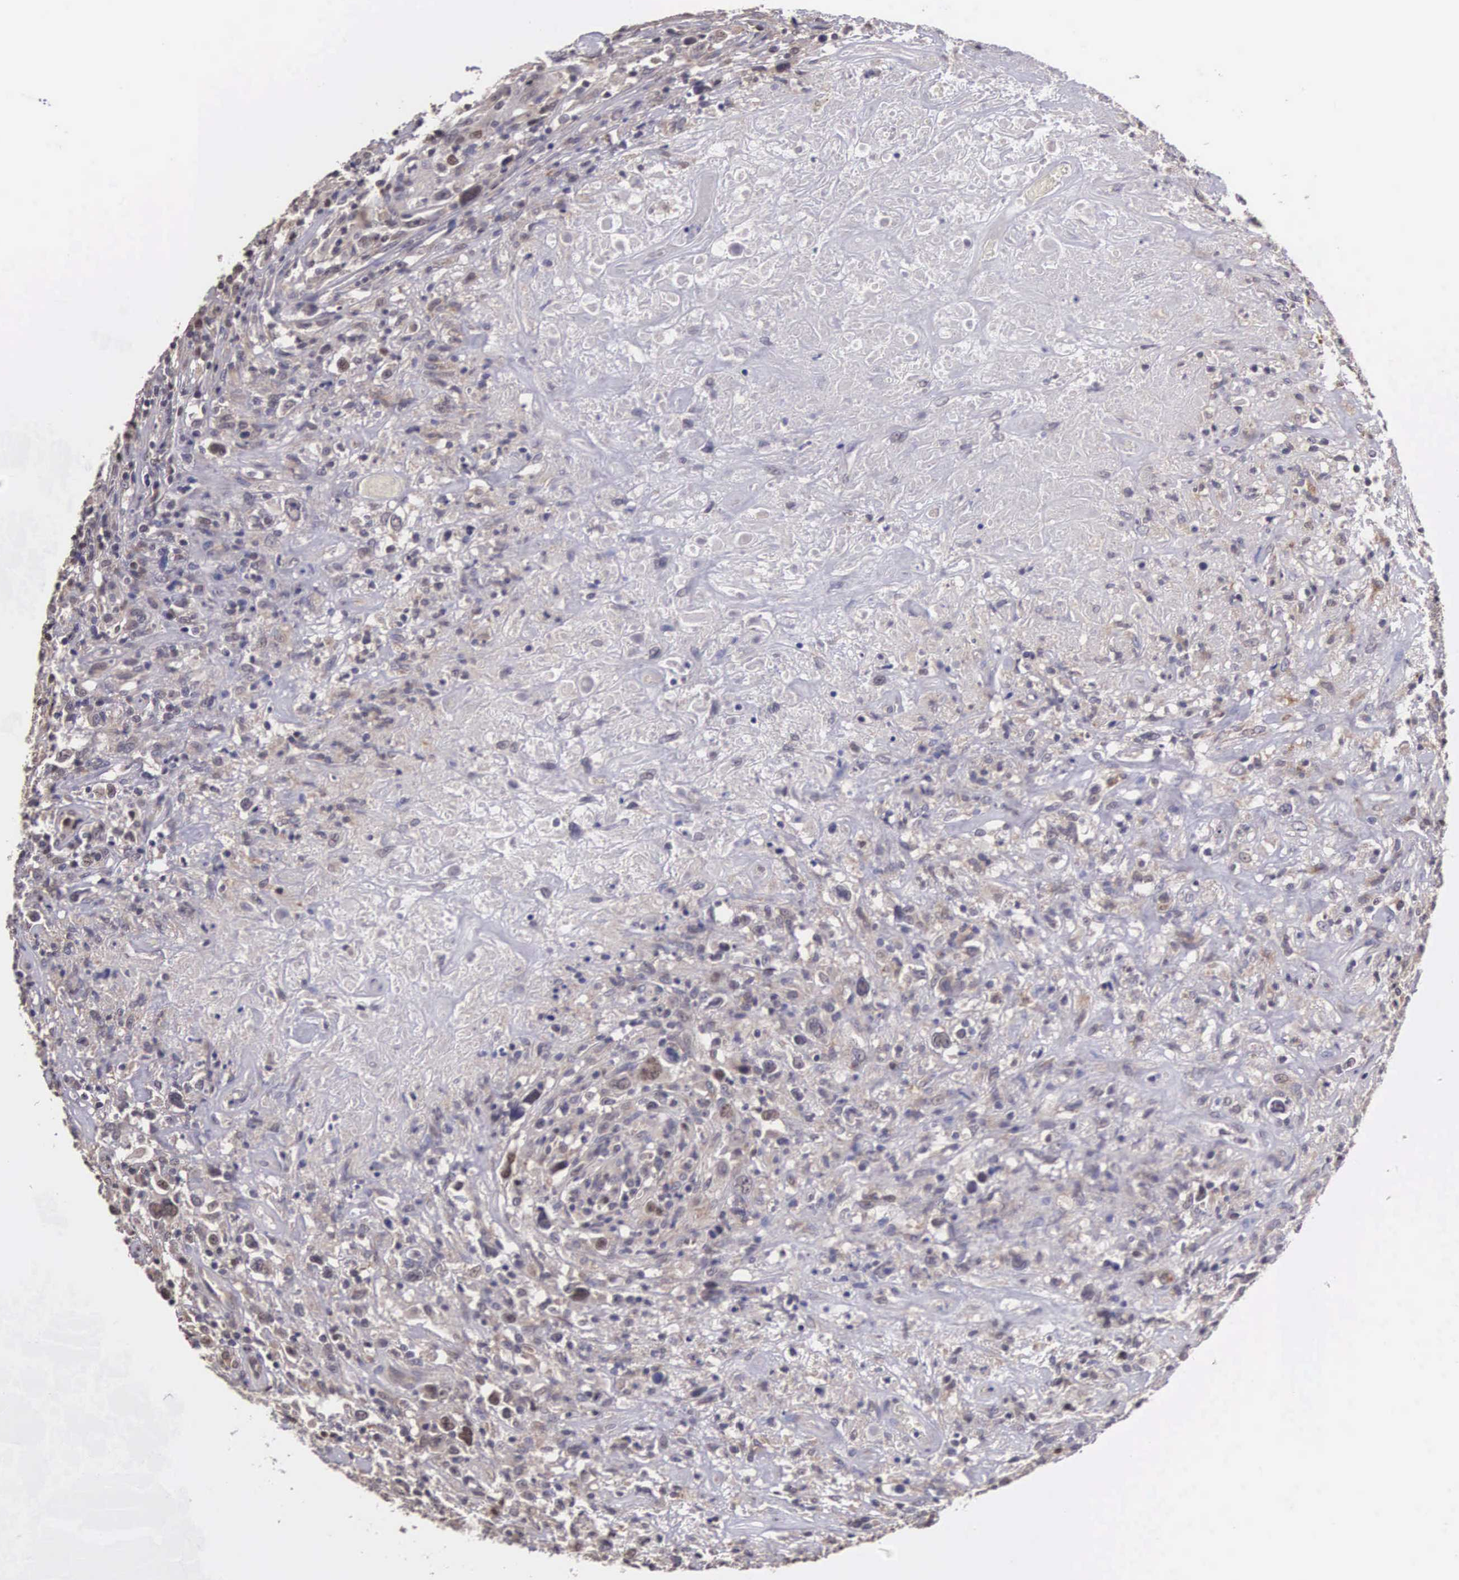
{"staining": {"intensity": "weak", "quantity": "<25%", "location": "cytoplasmic/membranous,nuclear"}, "tissue": "lymphoma", "cell_type": "Tumor cells", "image_type": "cancer", "snomed": [{"axis": "morphology", "description": "Hodgkin's disease, NOS"}, {"axis": "topography", "description": "Lymph node"}], "caption": "Immunohistochemistry histopathology image of human lymphoma stained for a protein (brown), which exhibits no staining in tumor cells. Nuclei are stained in blue.", "gene": "CDC45", "patient": {"sex": "male", "age": 46}}